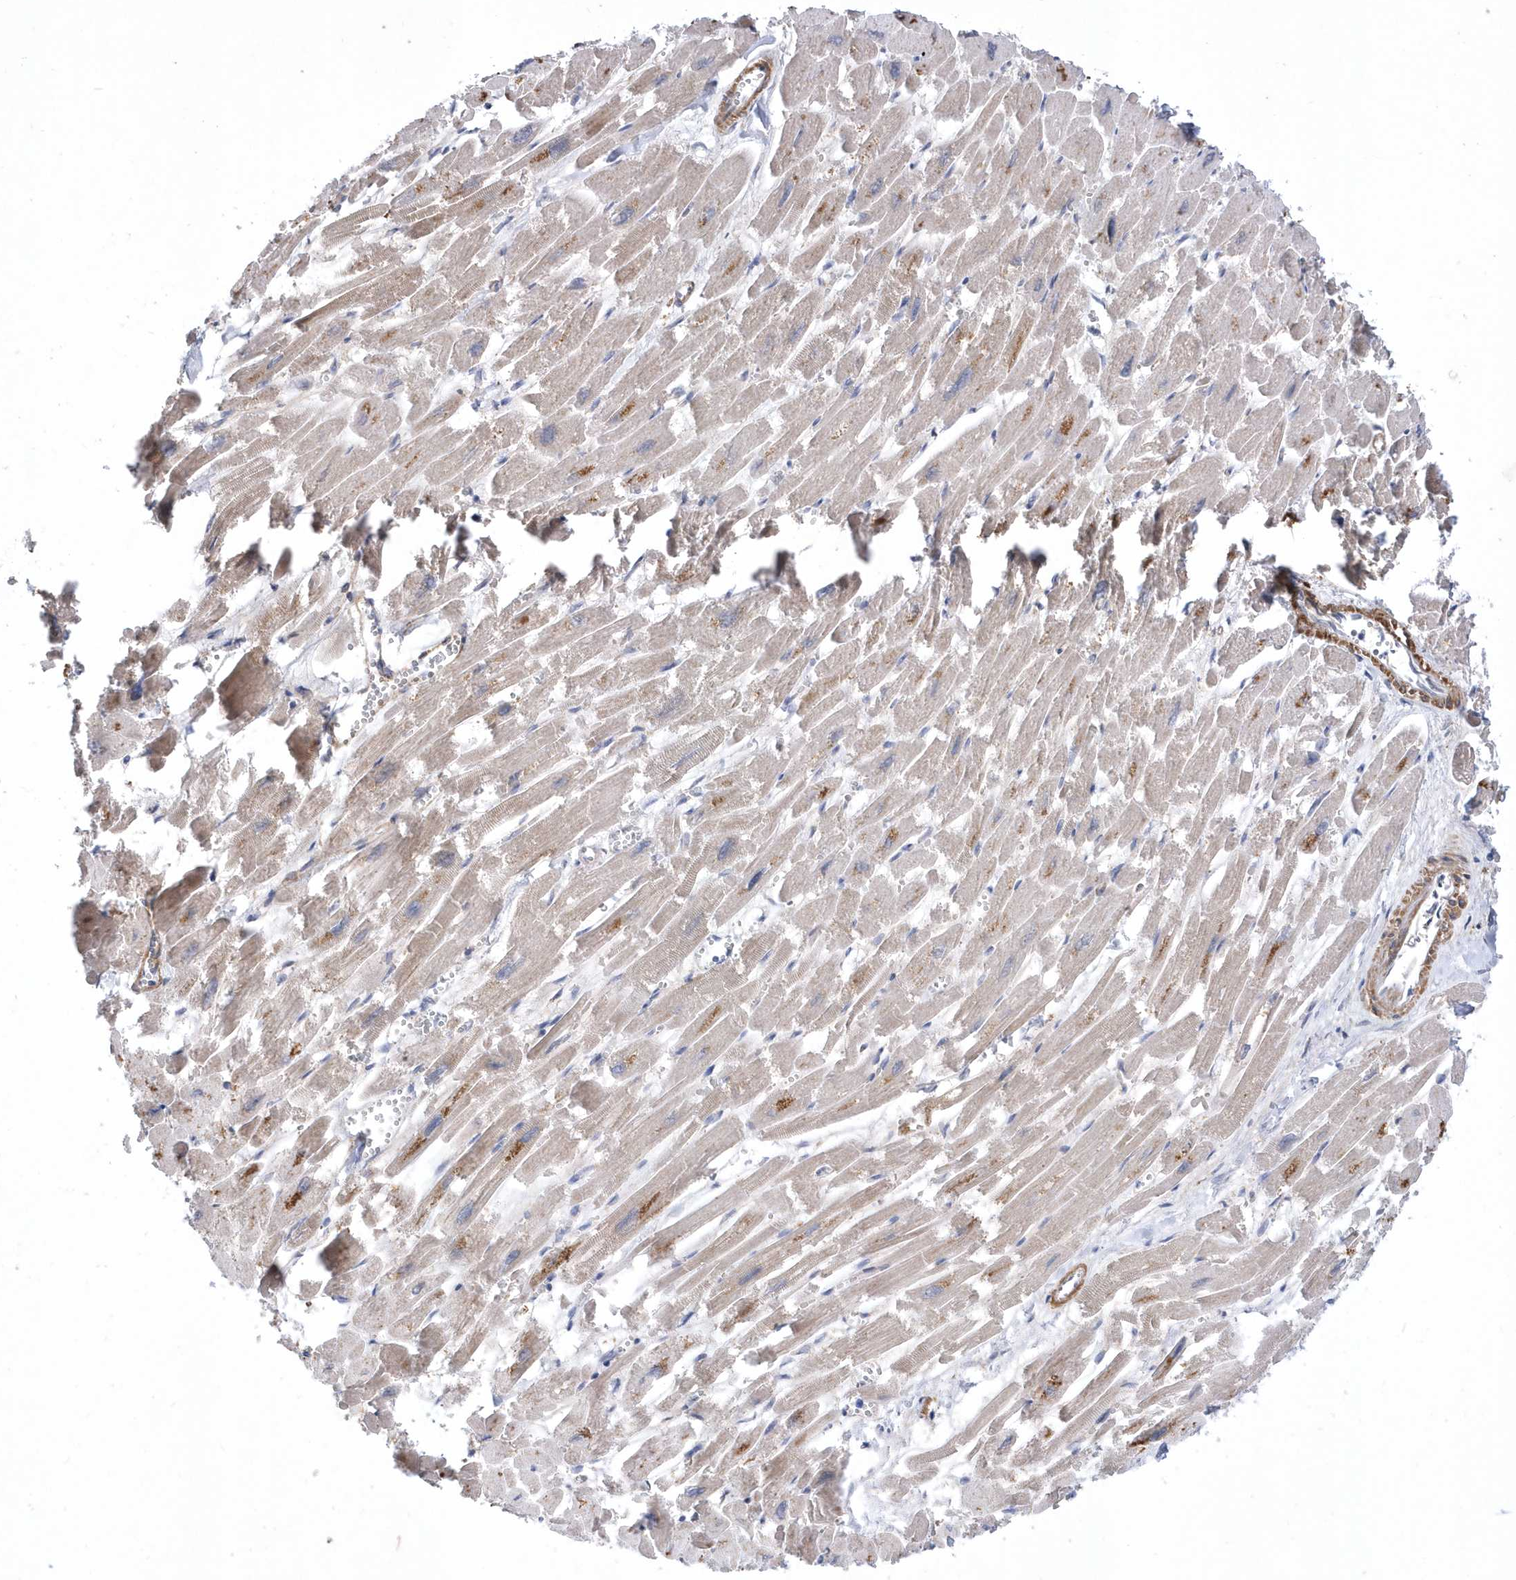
{"staining": {"intensity": "weak", "quantity": "<25%", "location": "cytoplasmic/membranous"}, "tissue": "heart muscle", "cell_type": "Cardiomyocytes", "image_type": "normal", "snomed": [{"axis": "morphology", "description": "Normal tissue, NOS"}, {"axis": "topography", "description": "Heart"}], "caption": "Immunohistochemistry (IHC) of unremarkable heart muscle shows no staining in cardiomyocytes.", "gene": "LONRF2", "patient": {"sex": "male", "age": 54}}